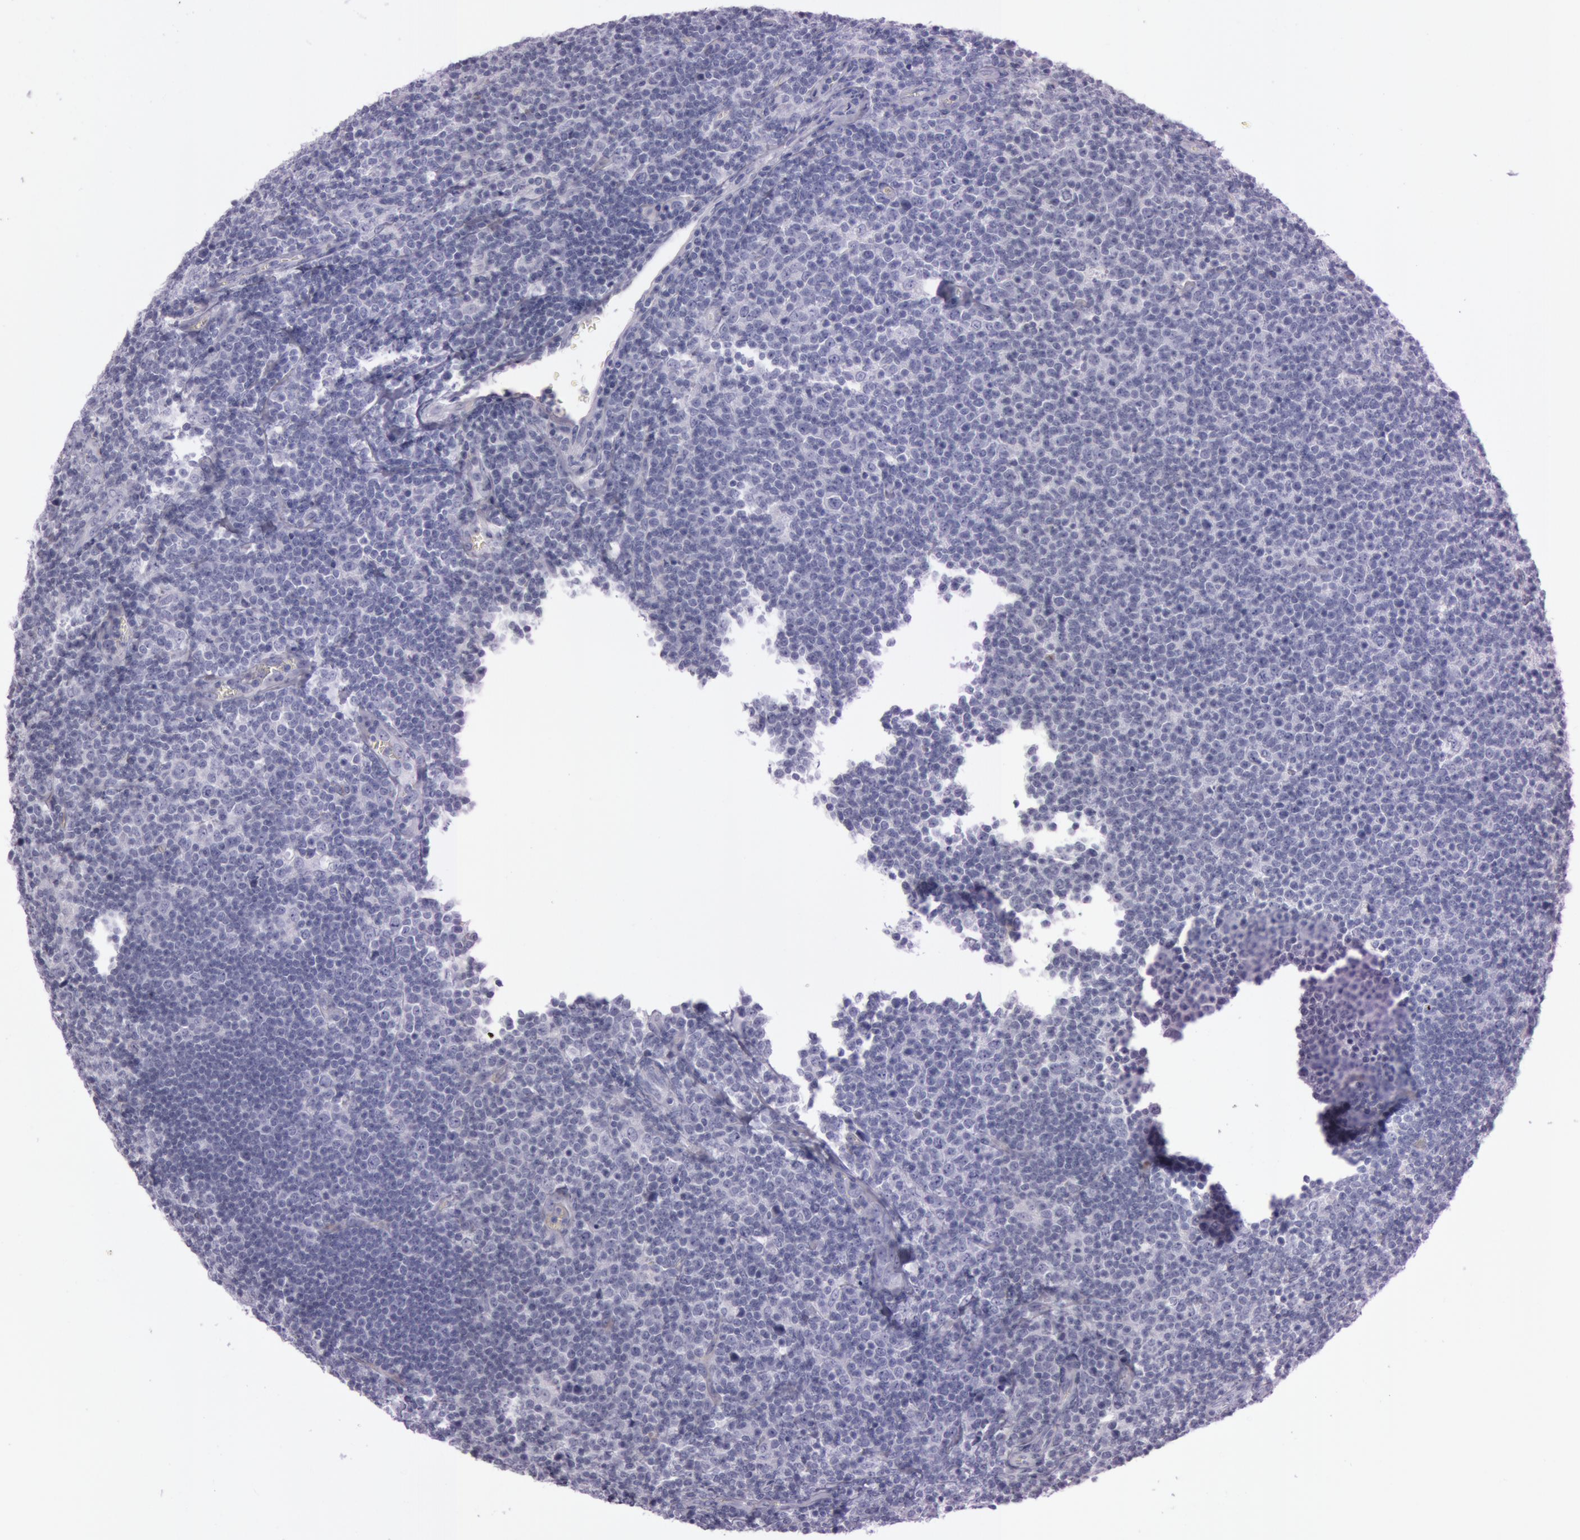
{"staining": {"intensity": "negative", "quantity": "none", "location": "none"}, "tissue": "lymphoma", "cell_type": "Tumor cells", "image_type": "cancer", "snomed": [{"axis": "morphology", "description": "Malignant lymphoma, non-Hodgkin's type, Low grade"}, {"axis": "topography", "description": "Lymph node"}], "caption": "Protein analysis of low-grade malignant lymphoma, non-Hodgkin's type shows no significant expression in tumor cells.", "gene": "FOLH1", "patient": {"sex": "male", "age": 74}}